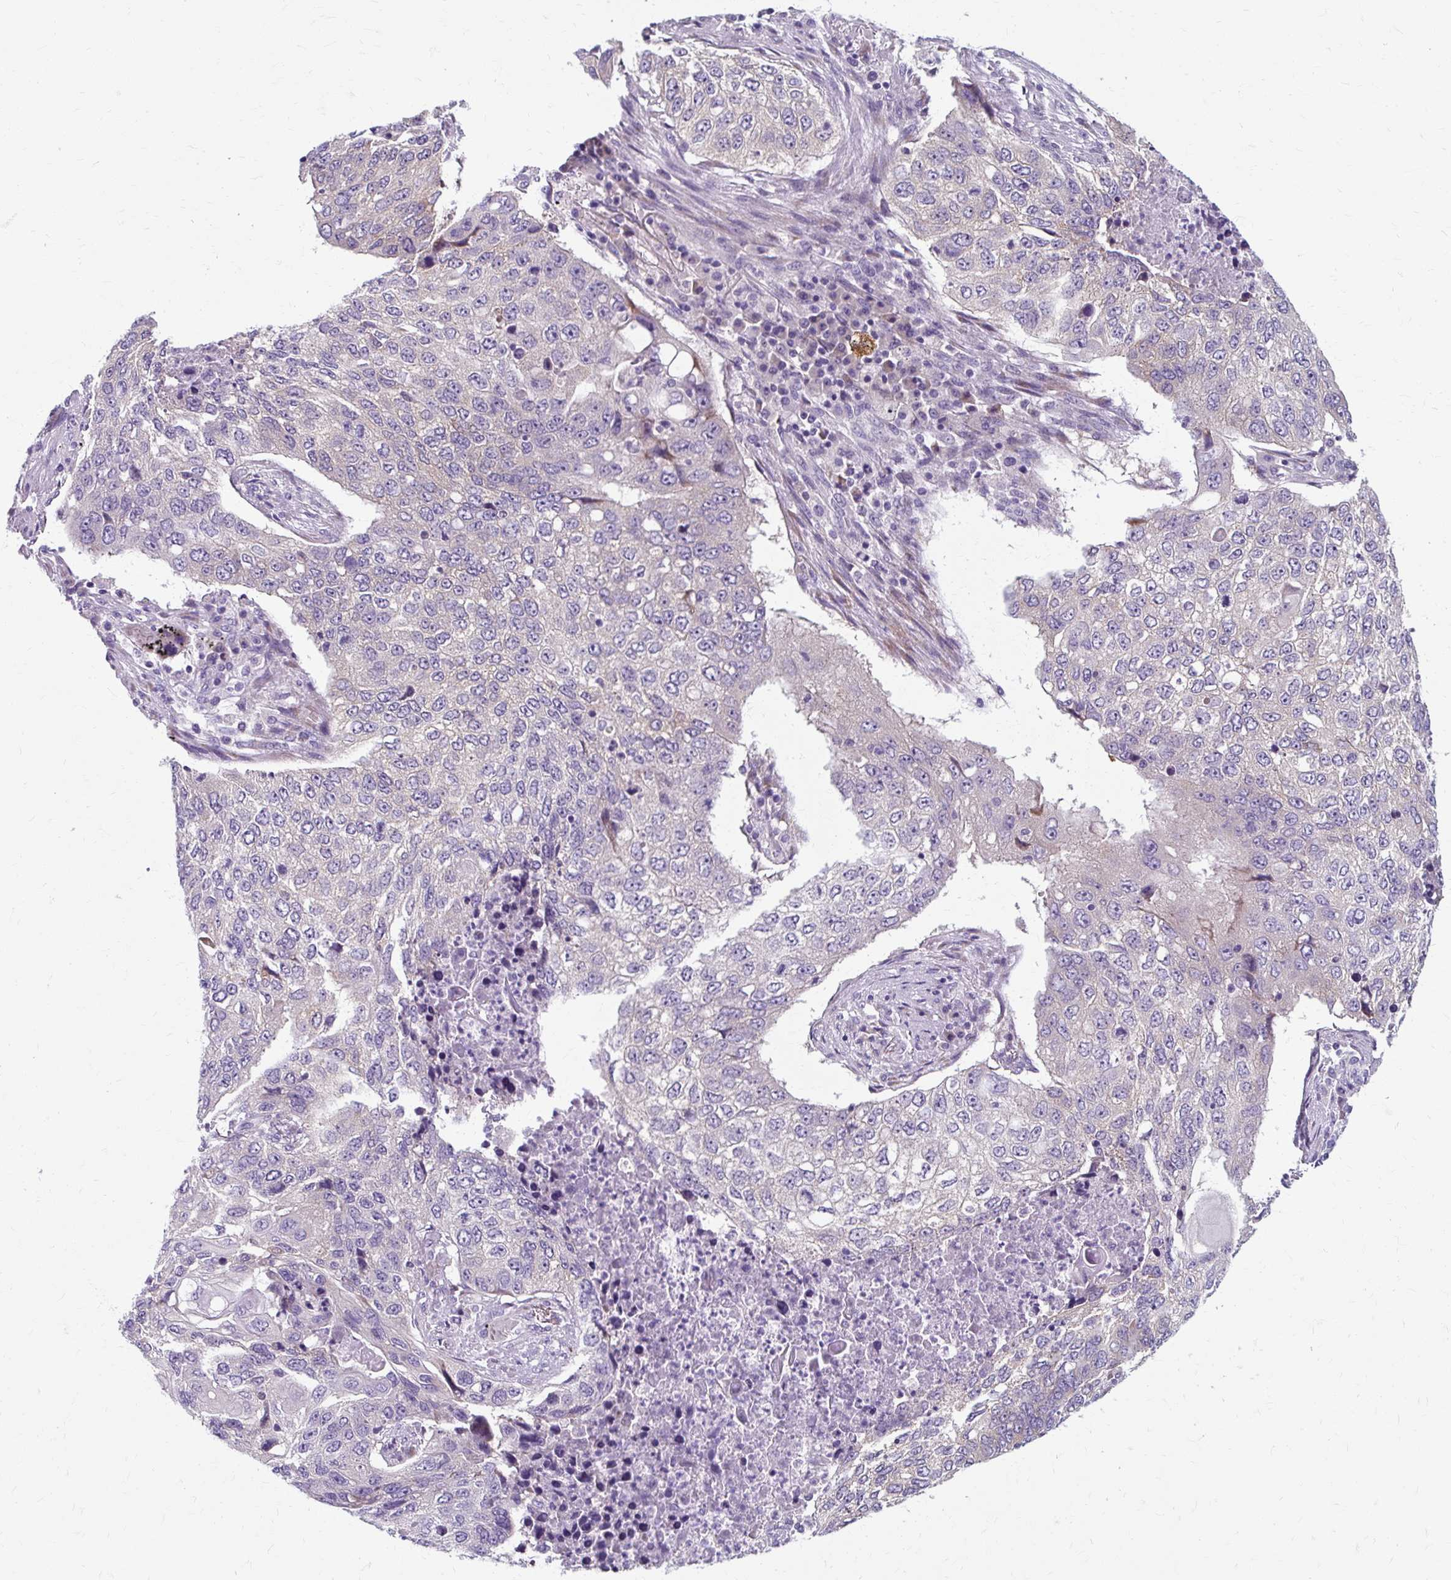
{"staining": {"intensity": "negative", "quantity": "none", "location": "none"}, "tissue": "lung cancer", "cell_type": "Tumor cells", "image_type": "cancer", "snomed": [{"axis": "morphology", "description": "Squamous cell carcinoma, NOS"}, {"axis": "topography", "description": "Lung"}], "caption": "Lung squamous cell carcinoma was stained to show a protein in brown. There is no significant expression in tumor cells.", "gene": "ZNF555", "patient": {"sex": "female", "age": 63}}